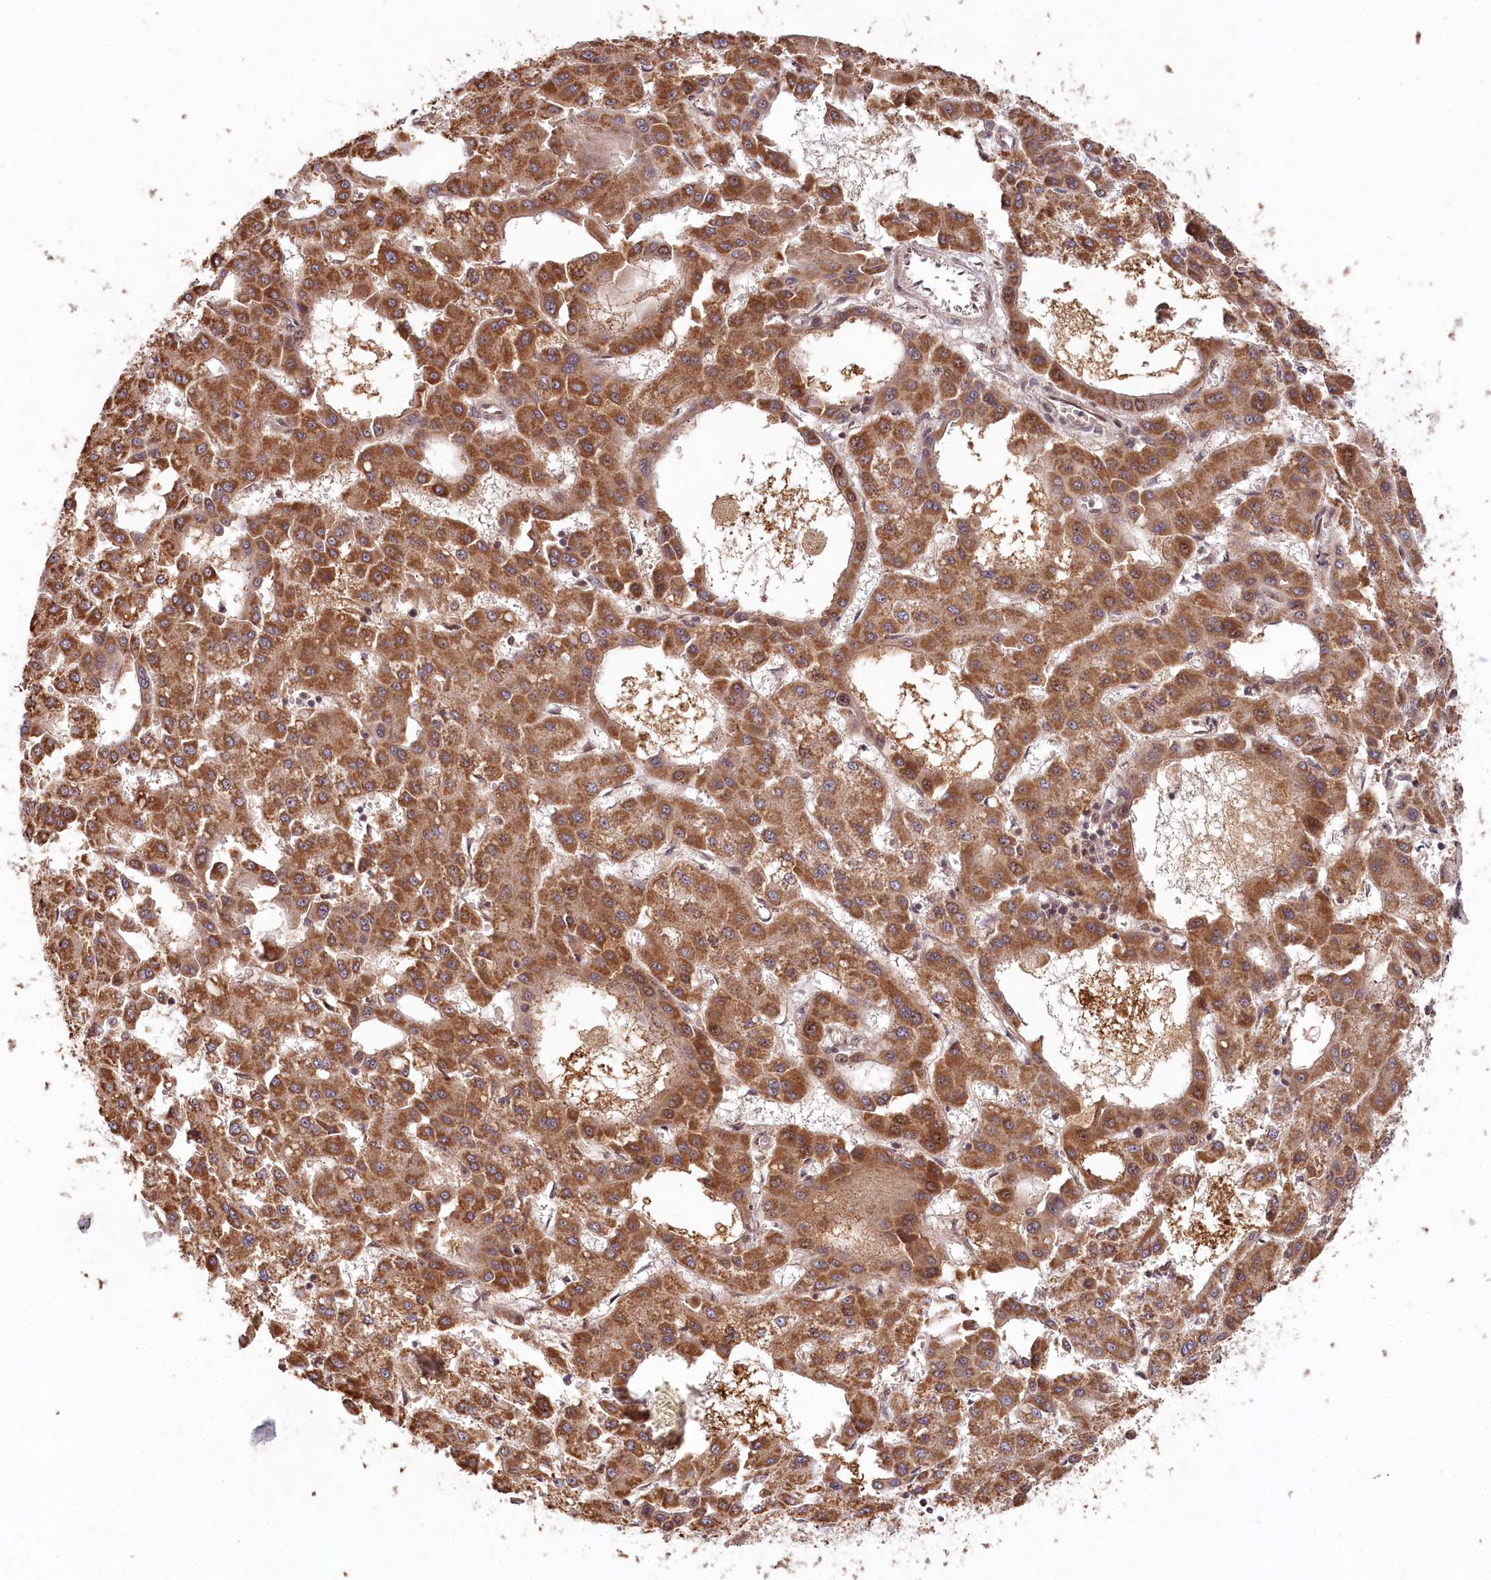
{"staining": {"intensity": "moderate", "quantity": ">75%", "location": "cytoplasmic/membranous"}, "tissue": "liver cancer", "cell_type": "Tumor cells", "image_type": "cancer", "snomed": [{"axis": "morphology", "description": "Carcinoma, Hepatocellular, NOS"}, {"axis": "topography", "description": "Liver"}], "caption": "Tumor cells demonstrate medium levels of moderate cytoplasmic/membranous staining in about >75% of cells in liver cancer (hepatocellular carcinoma). (IHC, brightfield microscopy, high magnification).", "gene": "WAPL", "patient": {"sex": "male", "age": 47}}